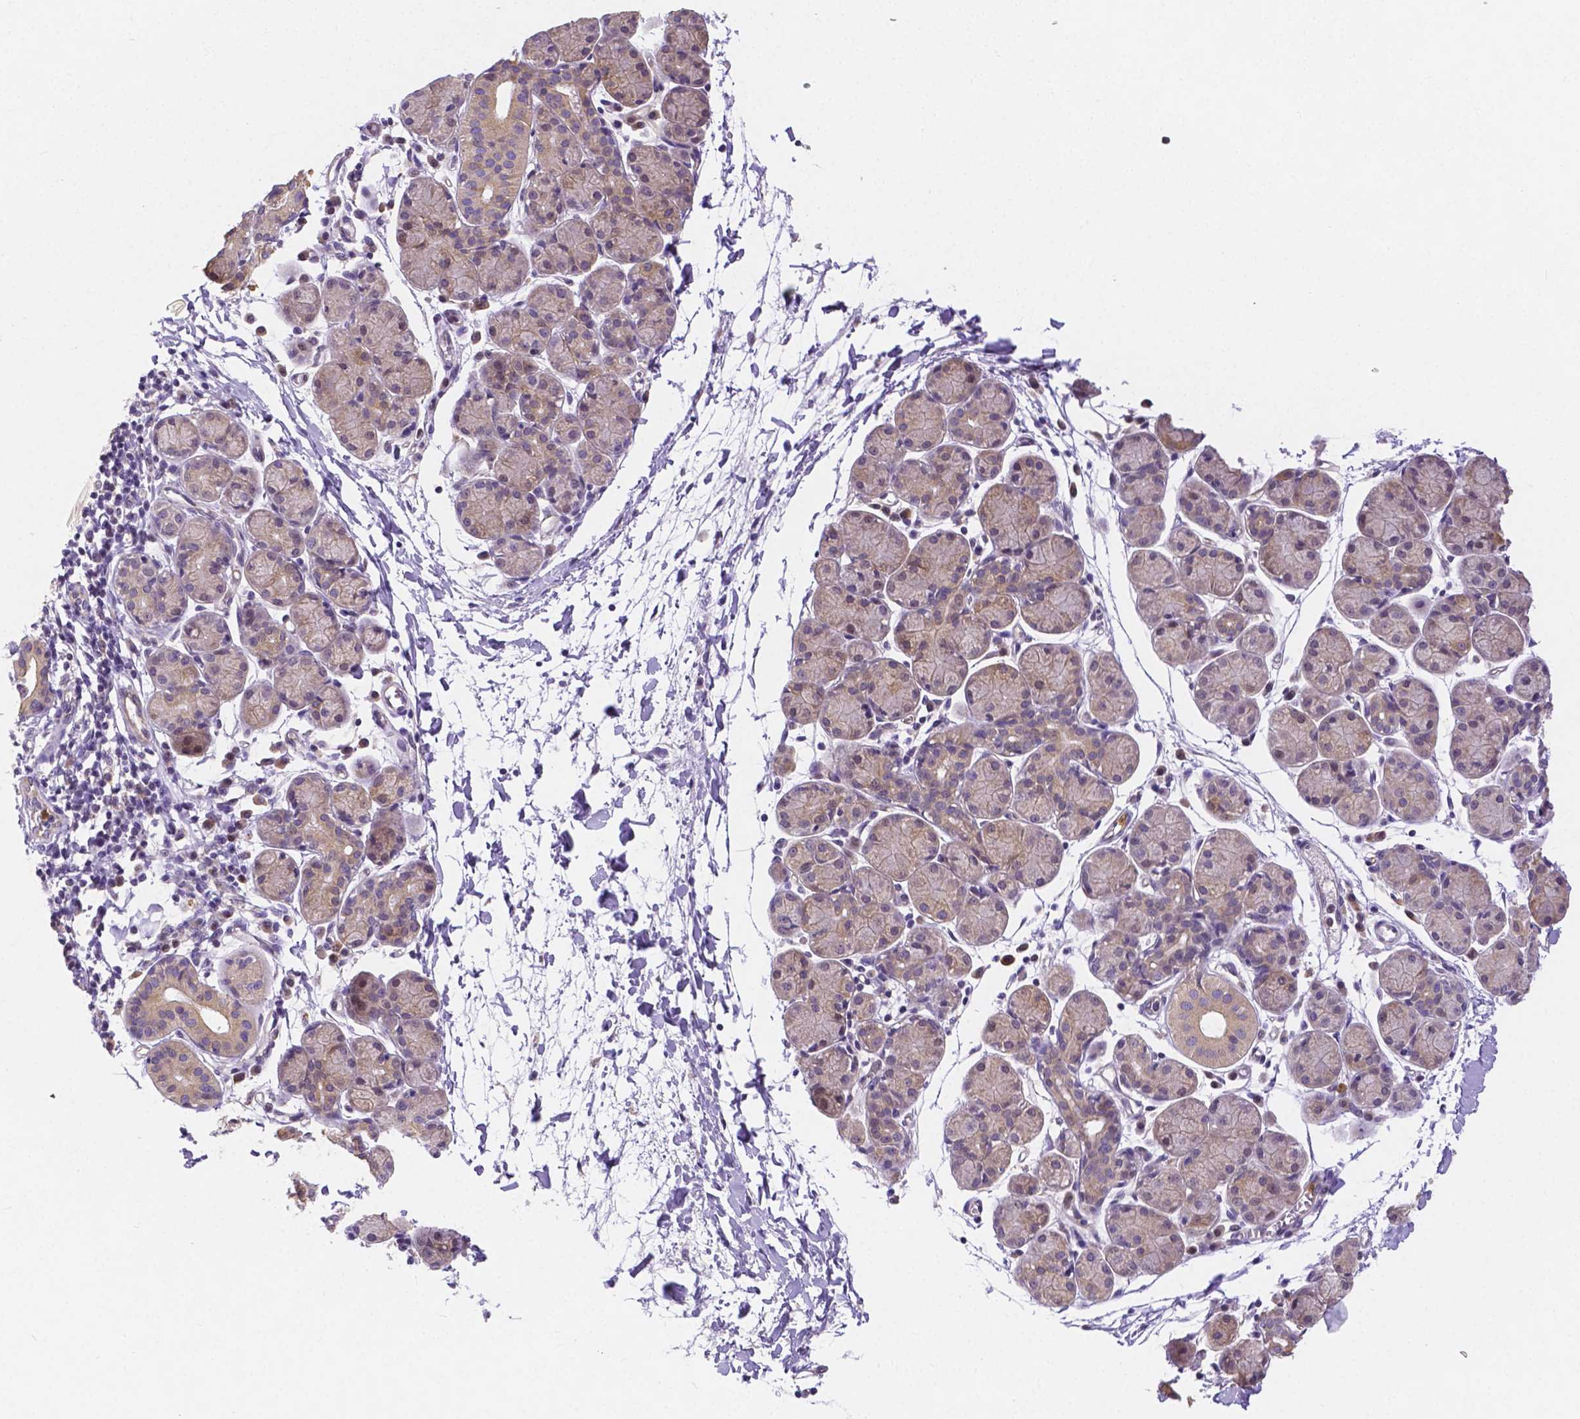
{"staining": {"intensity": "weak", "quantity": "25%-75%", "location": "cytoplasmic/membranous"}, "tissue": "salivary gland", "cell_type": "Glandular cells", "image_type": "normal", "snomed": [{"axis": "morphology", "description": "Normal tissue, NOS"}, {"axis": "morphology", "description": "Inflammation, NOS"}, {"axis": "topography", "description": "Lymph node"}, {"axis": "topography", "description": "Salivary gland"}], "caption": "Weak cytoplasmic/membranous staining for a protein is identified in about 25%-75% of glandular cells of normal salivary gland using immunohistochemistry (IHC).", "gene": "ZNRD2", "patient": {"sex": "male", "age": 3}}